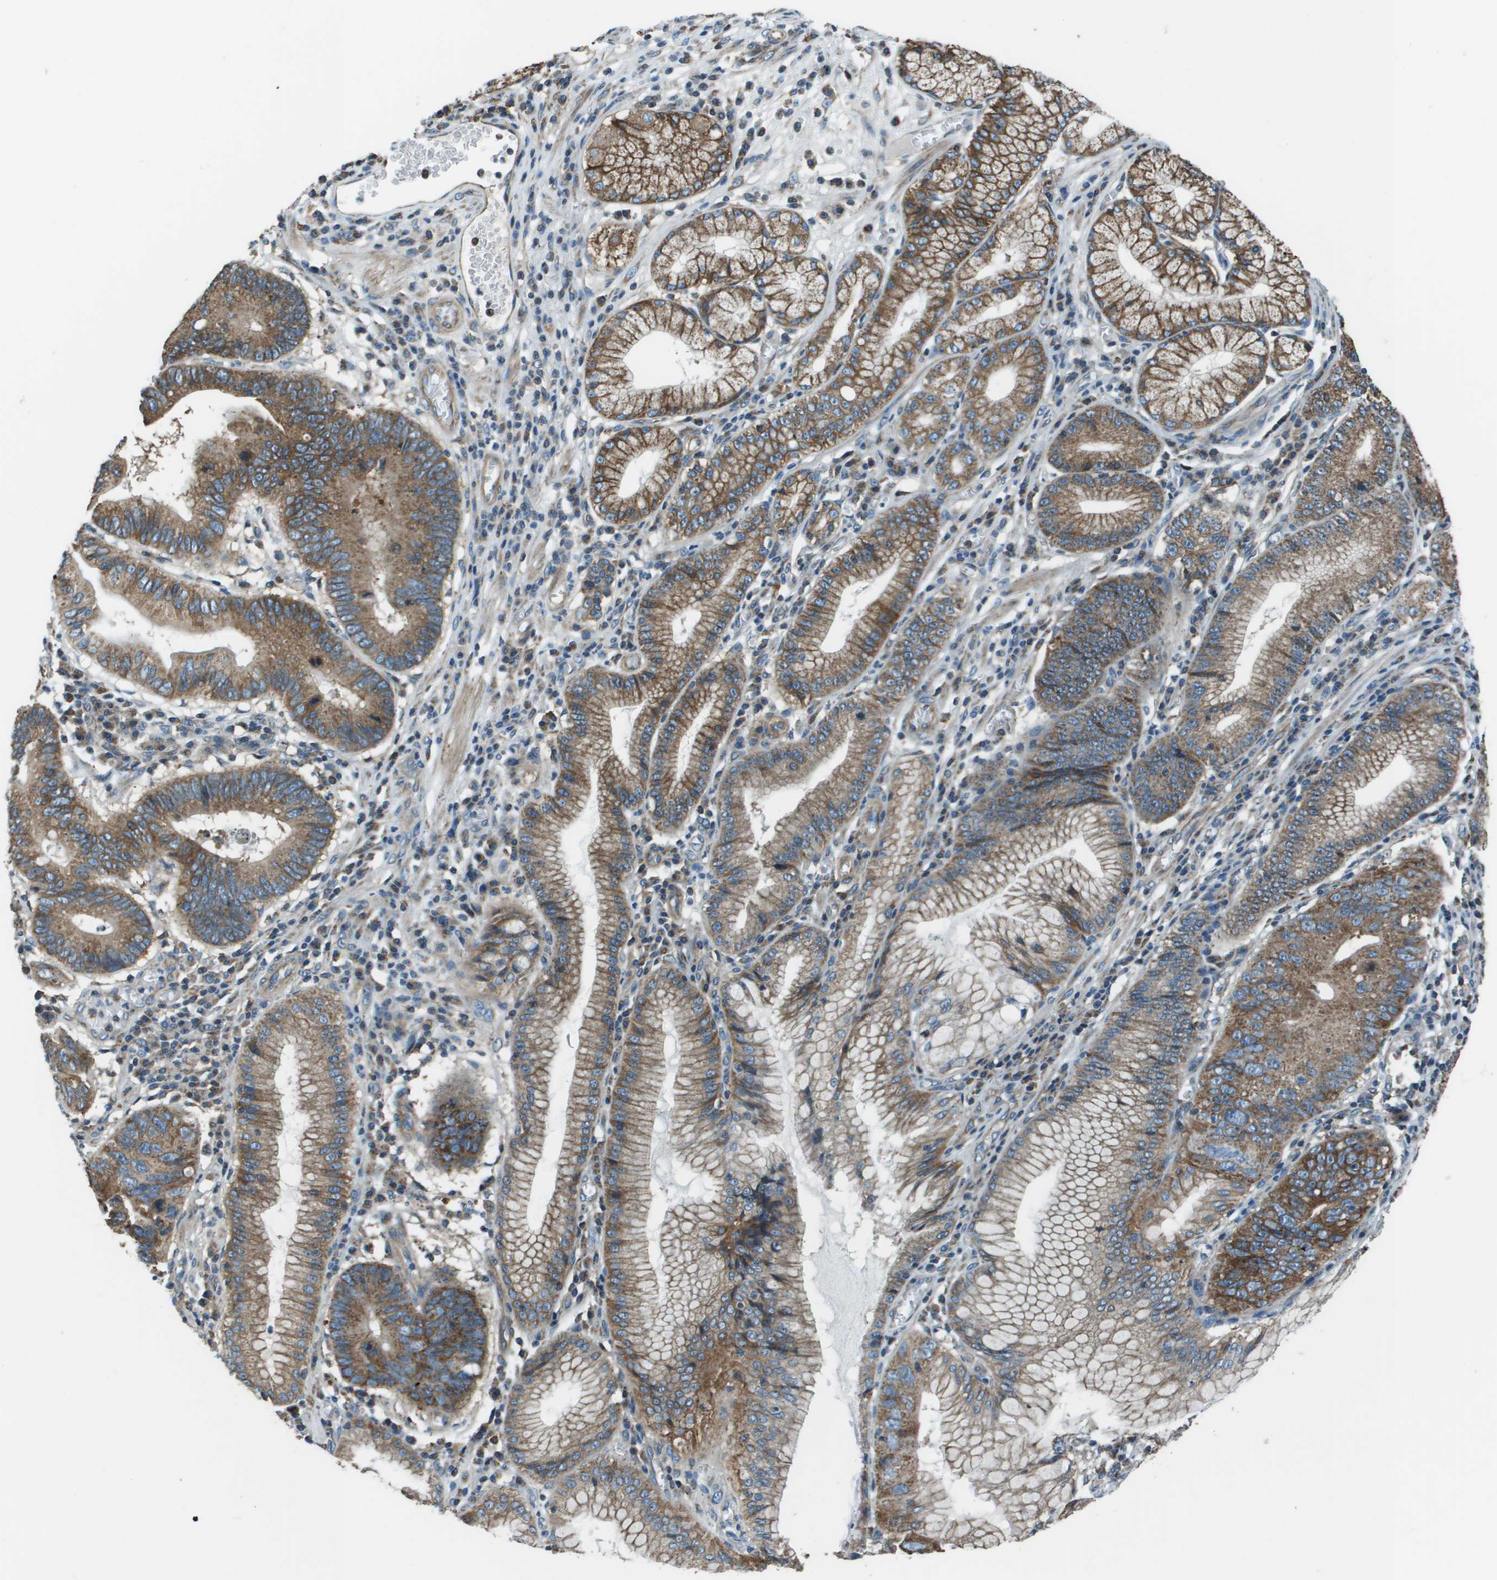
{"staining": {"intensity": "moderate", "quantity": ">75%", "location": "cytoplasmic/membranous"}, "tissue": "stomach cancer", "cell_type": "Tumor cells", "image_type": "cancer", "snomed": [{"axis": "morphology", "description": "Adenocarcinoma, NOS"}, {"axis": "topography", "description": "Stomach"}], "caption": "Protein expression analysis of human stomach cancer reveals moderate cytoplasmic/membranous positivity in approximately >75% of tumor cells. (DAB (3,3'-diaminobenzidine) IHC with brightfield microscopy, high magnification).", "gene": "TMEM51", "patient": {"sex": "male", "age": 59}}